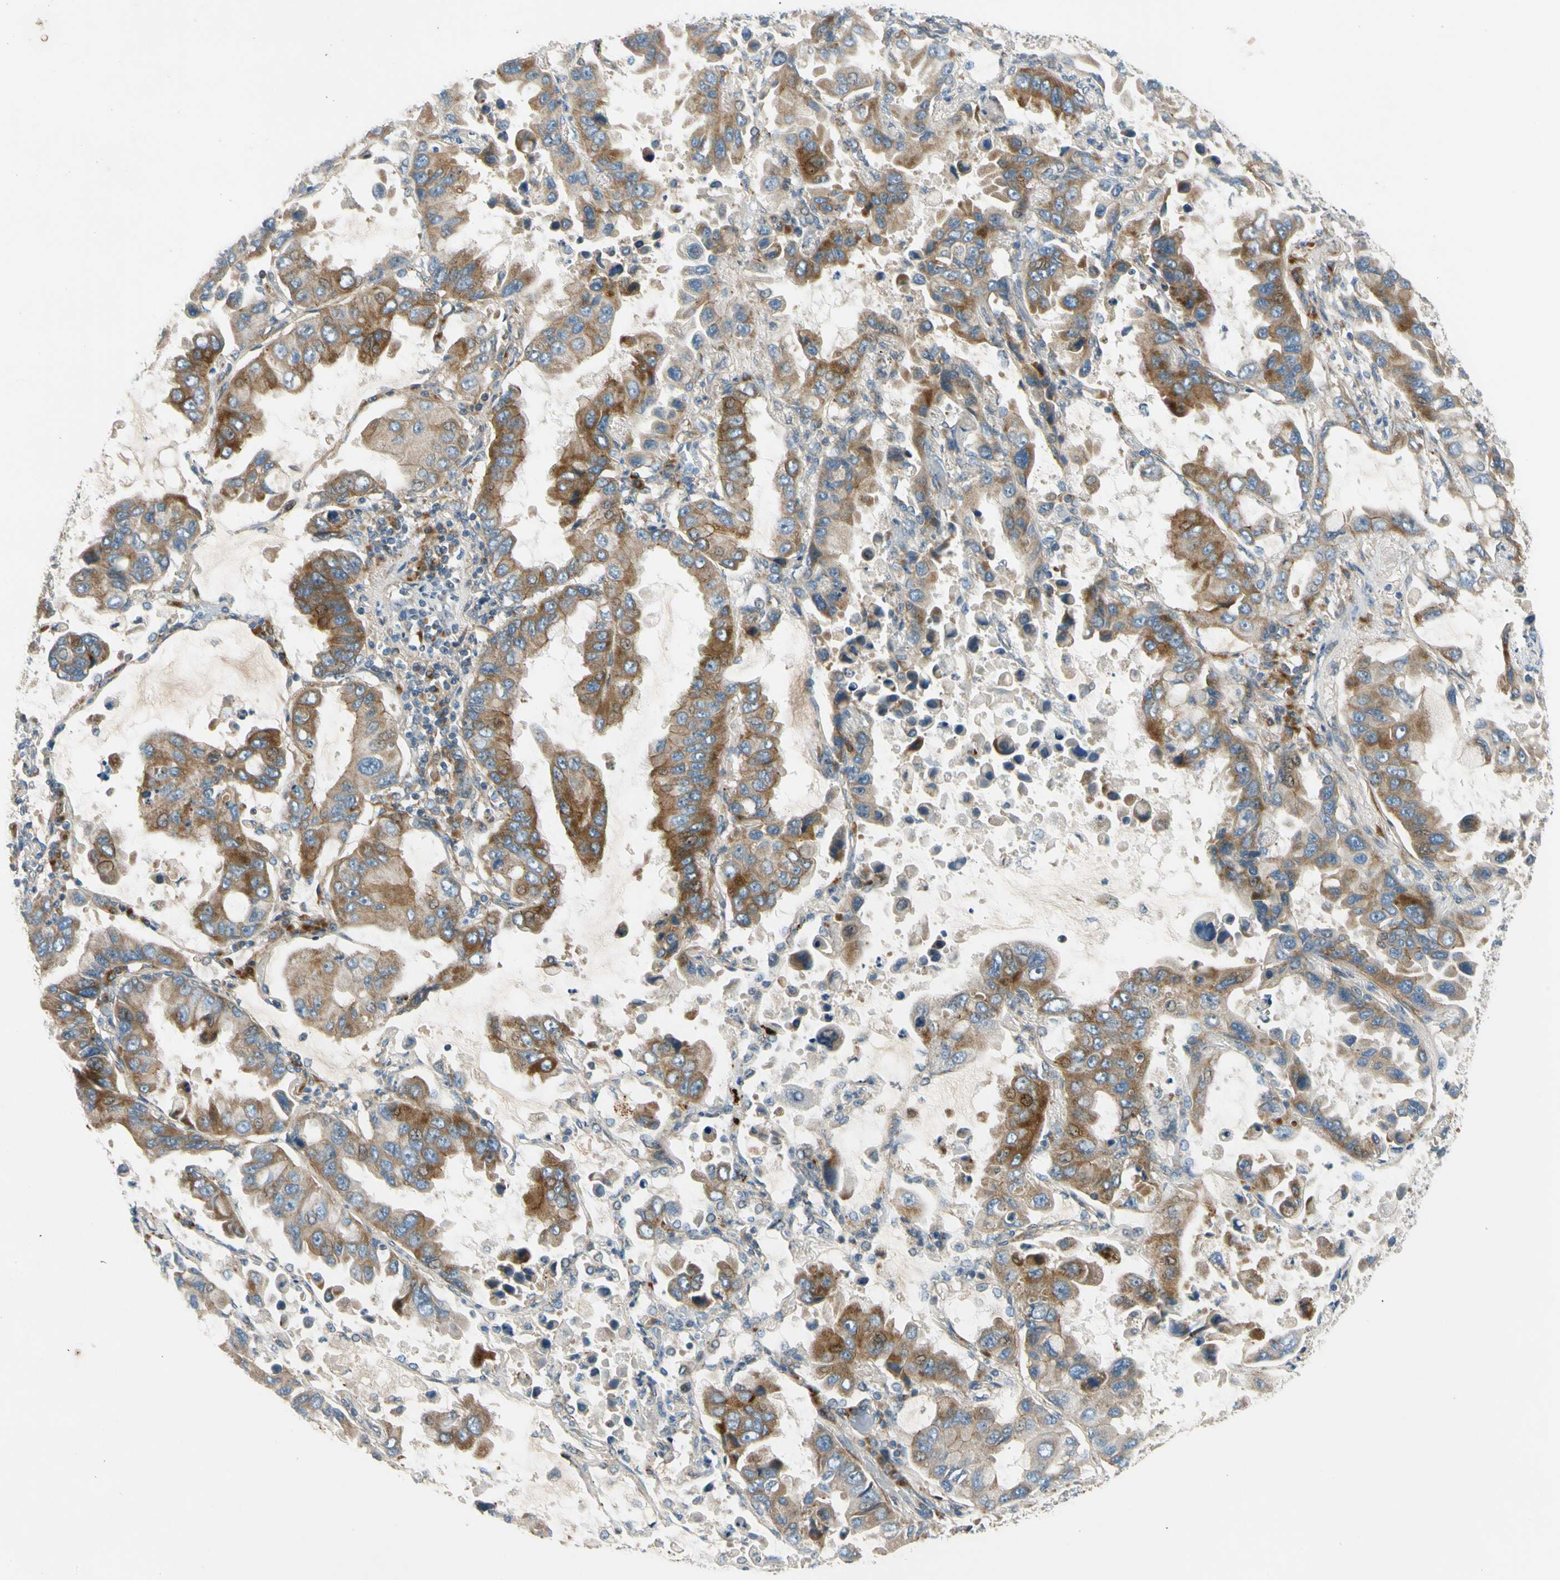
{"staining": {"intensity": "moderate", "quantity": ">75%", "location": "cytoplasmic/membranous"}, "tissue": "lung cancer", "cell_type": "Tumor cells", "image_type": "cancer", "snomed": [{"axis": "morphology", "description": "Adenocarcinoma, NOS"}, {"axis": "topography", "description": "Lung"}], "caption": "Protein expression analysis of lung cancer shows moderate cytoplasmic/membranous expression in about >75% of tumor cells.", "gene": "MST1R", "patient": {"sex": "male", "age": 64}}